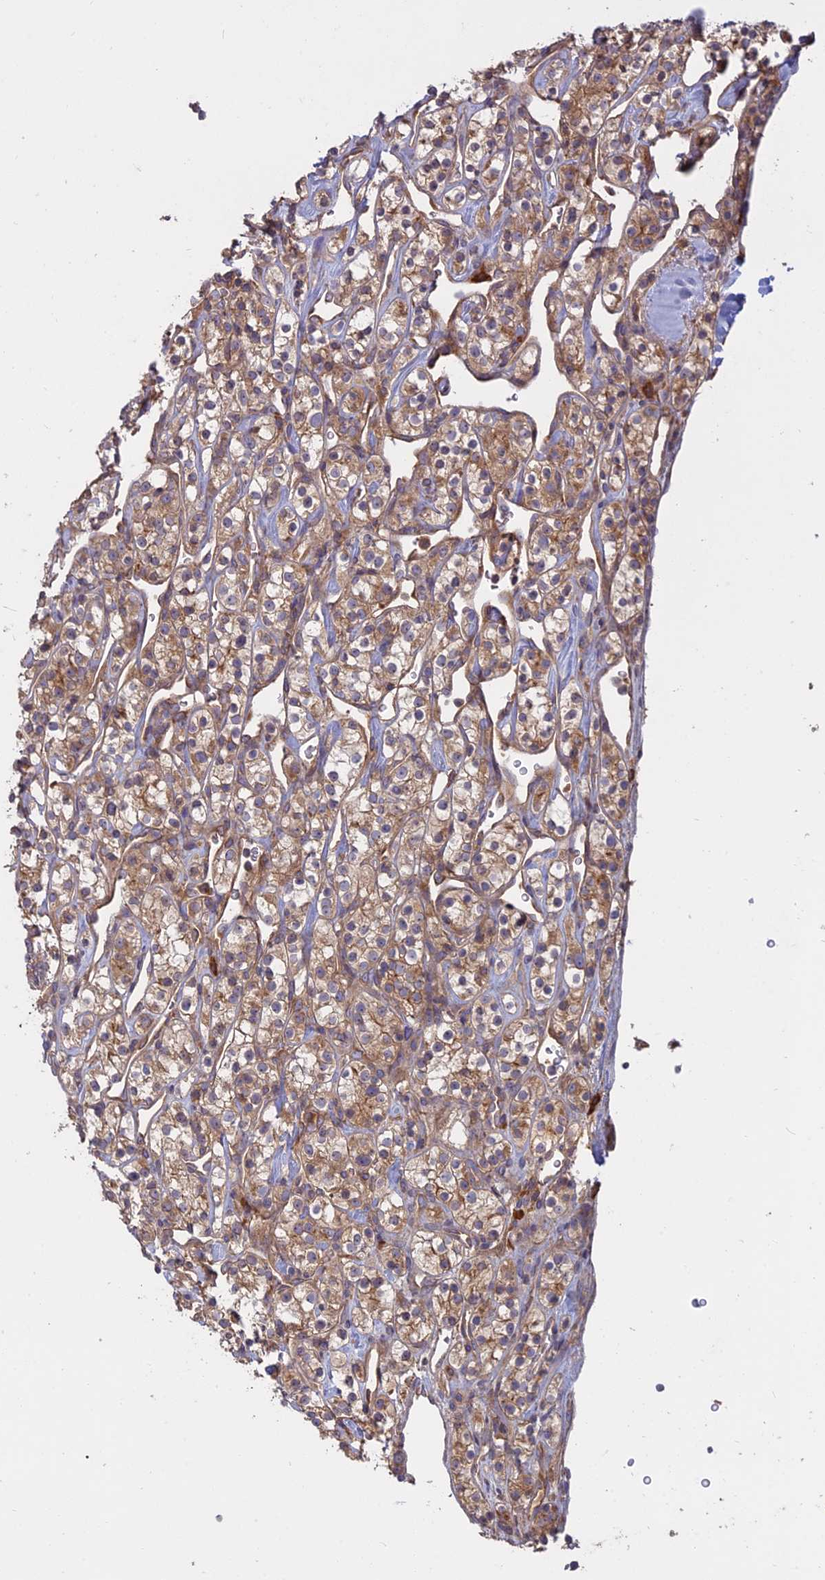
{"staining": {"intensity": "moderate", "quantity": ">75%", "location": "cytoplasmic/membranous"}, "tissue": "renal cancer", "cell_type": "Tumor cells", "image_type": "cancer", "snomed": [{"axis": "morphology", "description": "Adenocarcinoma, NOS"}, {"axis": "topography", "description": "Kidney"}], "caption": "Human adenocarcinoma (renal) stained with a brown dye demonstrates moderate cytoplasmic/membranous positive staining in approximately >75% of tumor cells.", "gene": "TMEM208", "patient": {"sex": "male", "age": 77}}